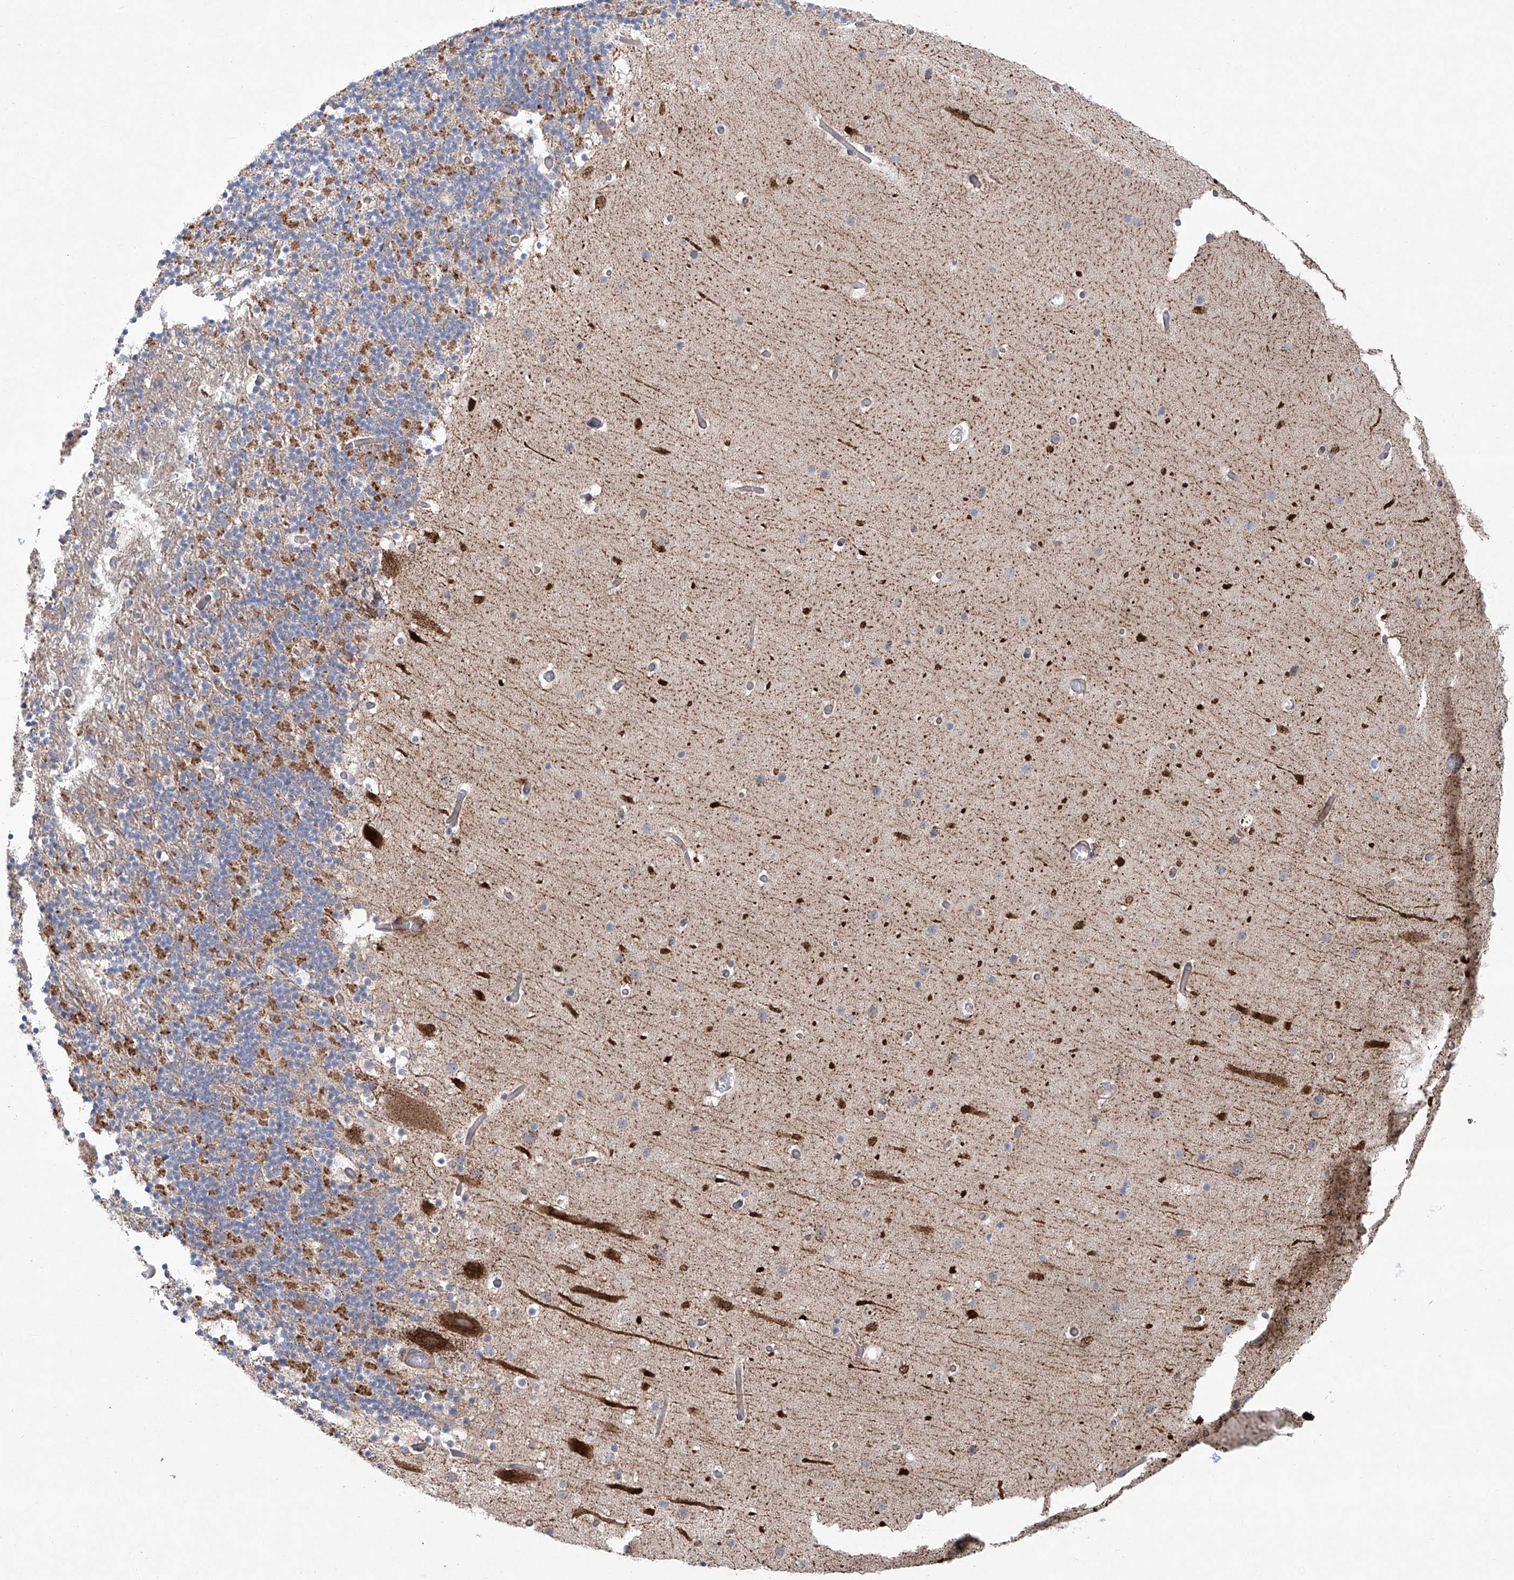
{"staining": {"intensity": "moderate", "quantity": ">75%", "location": "cytoplasmic/membranous"}, "tissue": "cerebellum", "cell_type": "Cells in granular layer", "image_type": "normal", "snomed": [{"axis": "morphology", "description": "Normal tissue, NOS"}, {"axis": "topography", "description": "Cerebellum"}], "caption": "High-power microscopy captured an IHC histopathology image of benign cerebellum, revealing moderate cytoplasmic/membranous expression in about >75% of cells in granular layer.", "gene": "KLC4", "patient": {"sex": "male", "age": 57}}